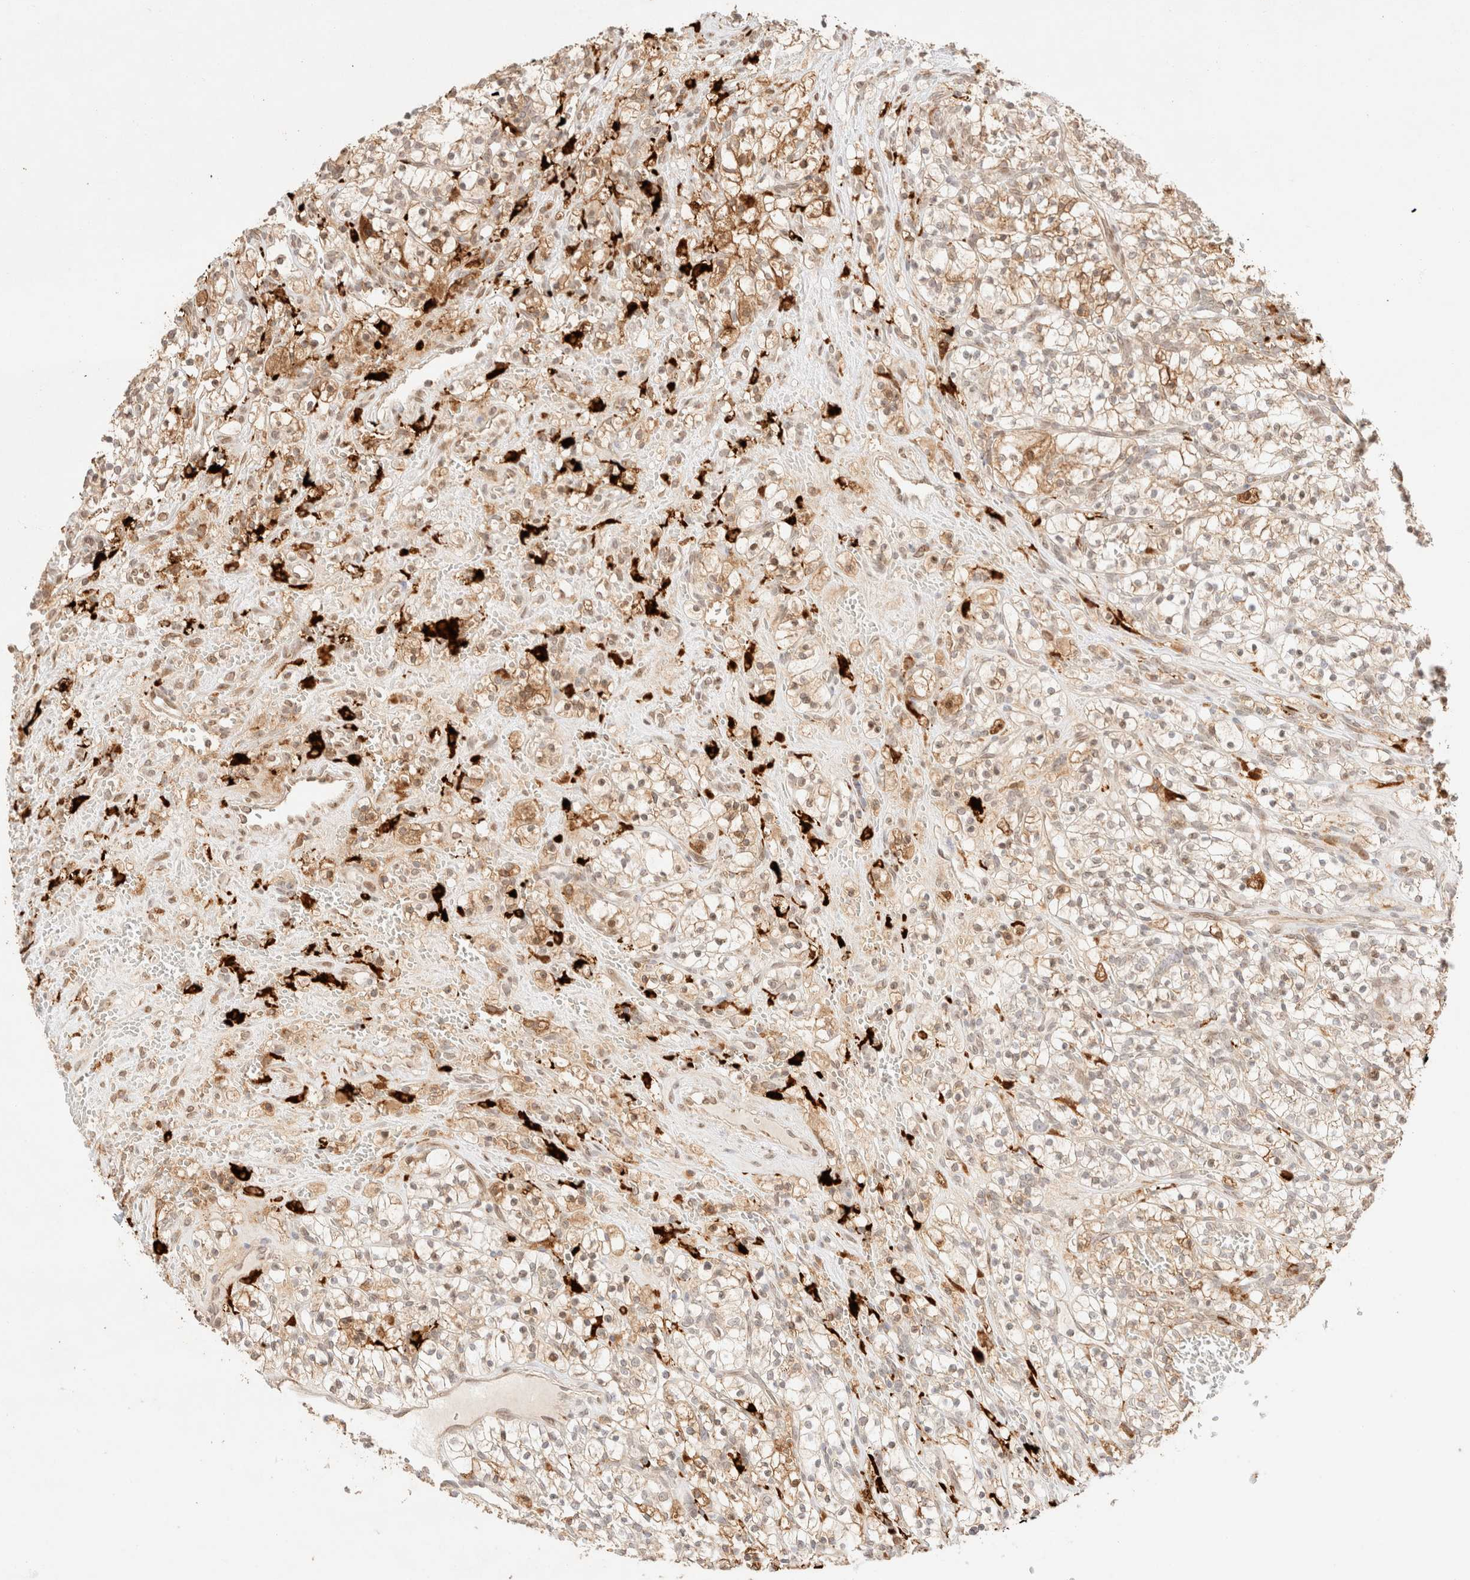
{"staining": {"intensity": "moderate", "quantity": ">75%", "location": "cytoplasmic/membranous"}, "tissue": "renal cancer", "cell_type": "Tumor cells", "image_type": "cancer", "snomed": [{"axis": "morphology", "description": "Adenocarcinoma, NOS"}, {"axis": "topography", "description": "Kidney"}], "caption": "Renal adenocarcinoma stained with a protein marker reveals moderate staining in tumor cells.", "gene": "TACO1", "patient": {"sex": "female", "age": 57}}